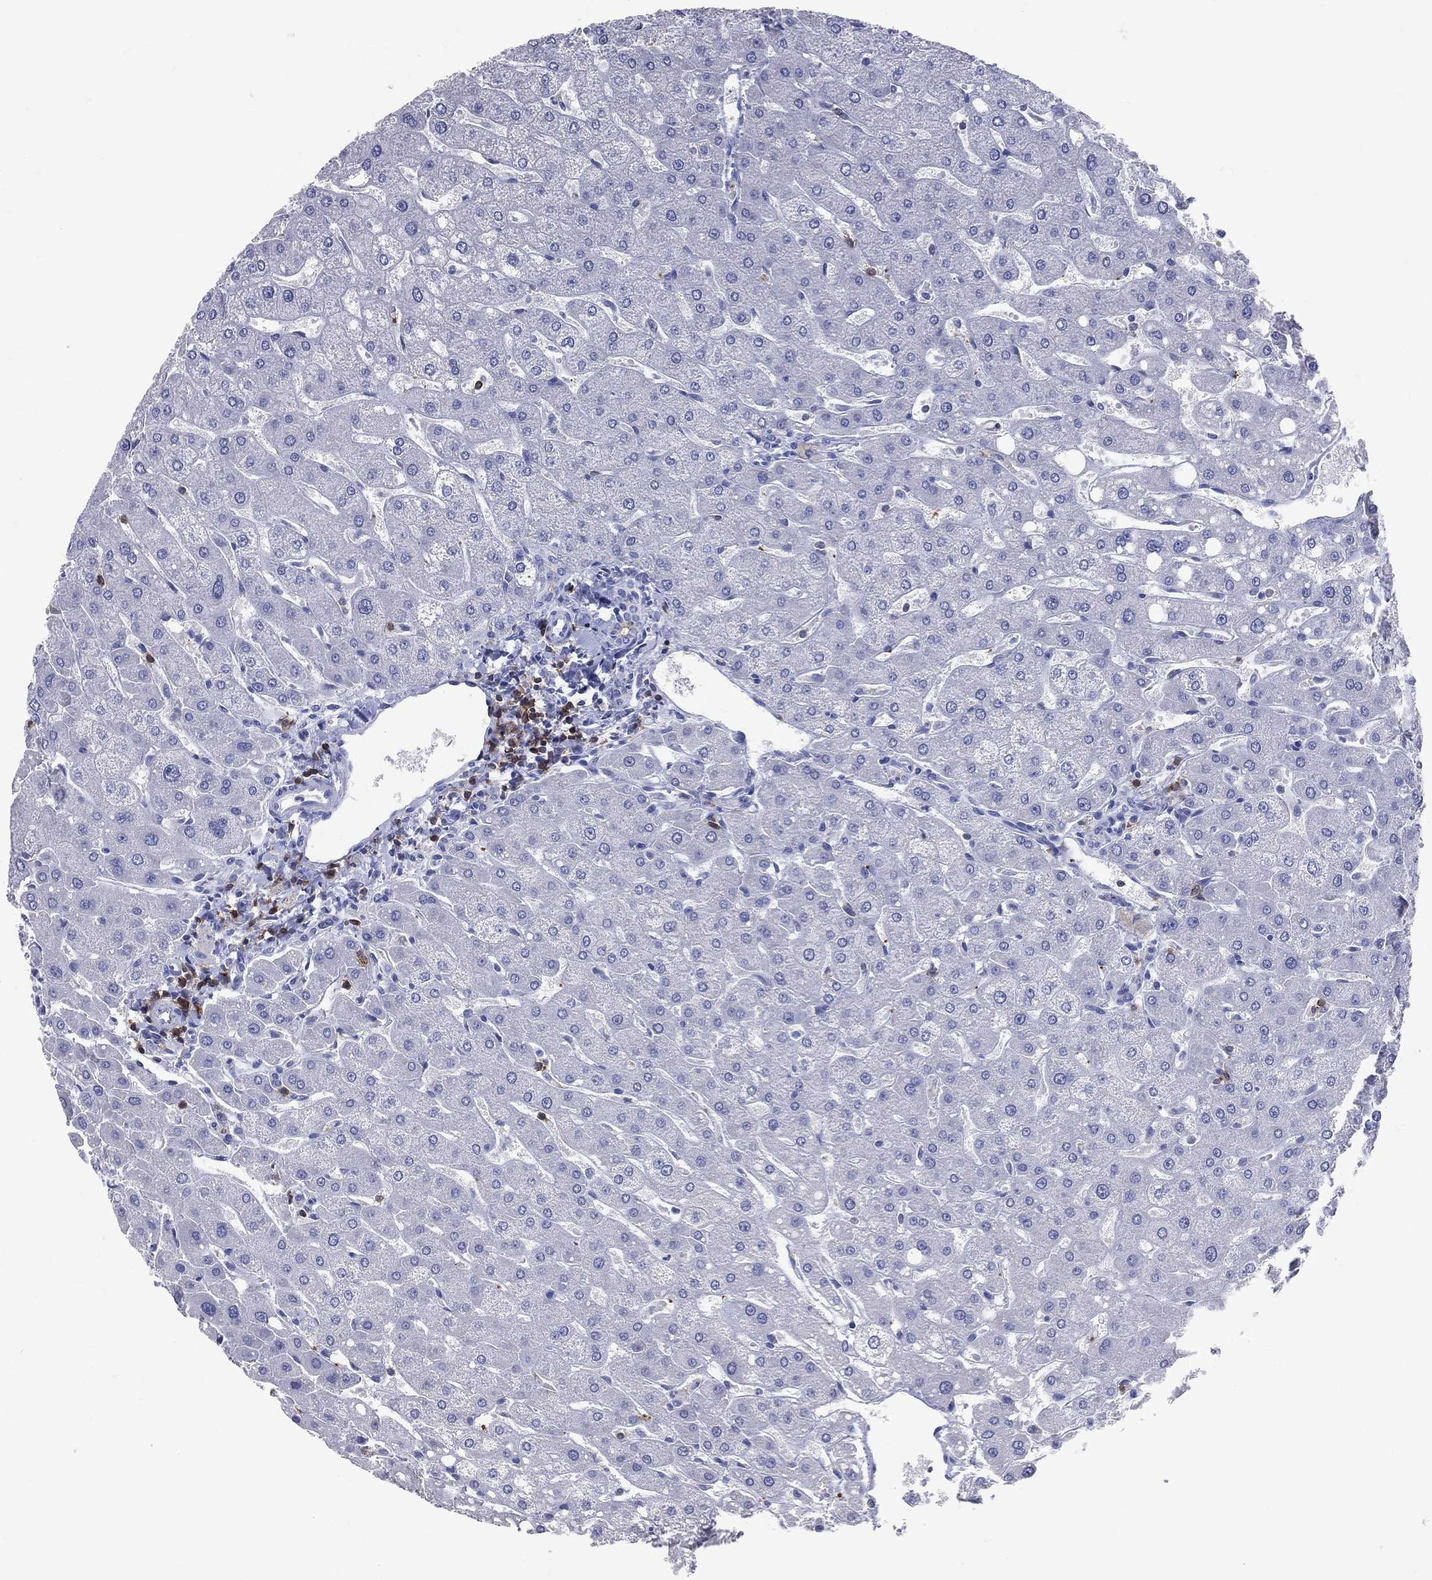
{"staining": {"intensity": "negative", "quantity": "none", "location": "none"}, "tissue": "liver", "cell_type": "Cholangiocytes", "image_type": "normal", "snomed": [{"axis": "morphology", "description": "Normal tissue, NOS"}, {"axis": "topography", "description": "Liver"}], "caption": "High power microscopy histopathology image of an immunohistochemistry (IHC) histopathology image of normal liver, revealing no significant staining in cholangiocytes. (DAB (3,3'-diaminobenzidine) immunohistochemistry (IHC) visualized using brightfield microscopy, high magnification).", "gene": "LAT", "patient": {"sex": "male", "age": 67}}